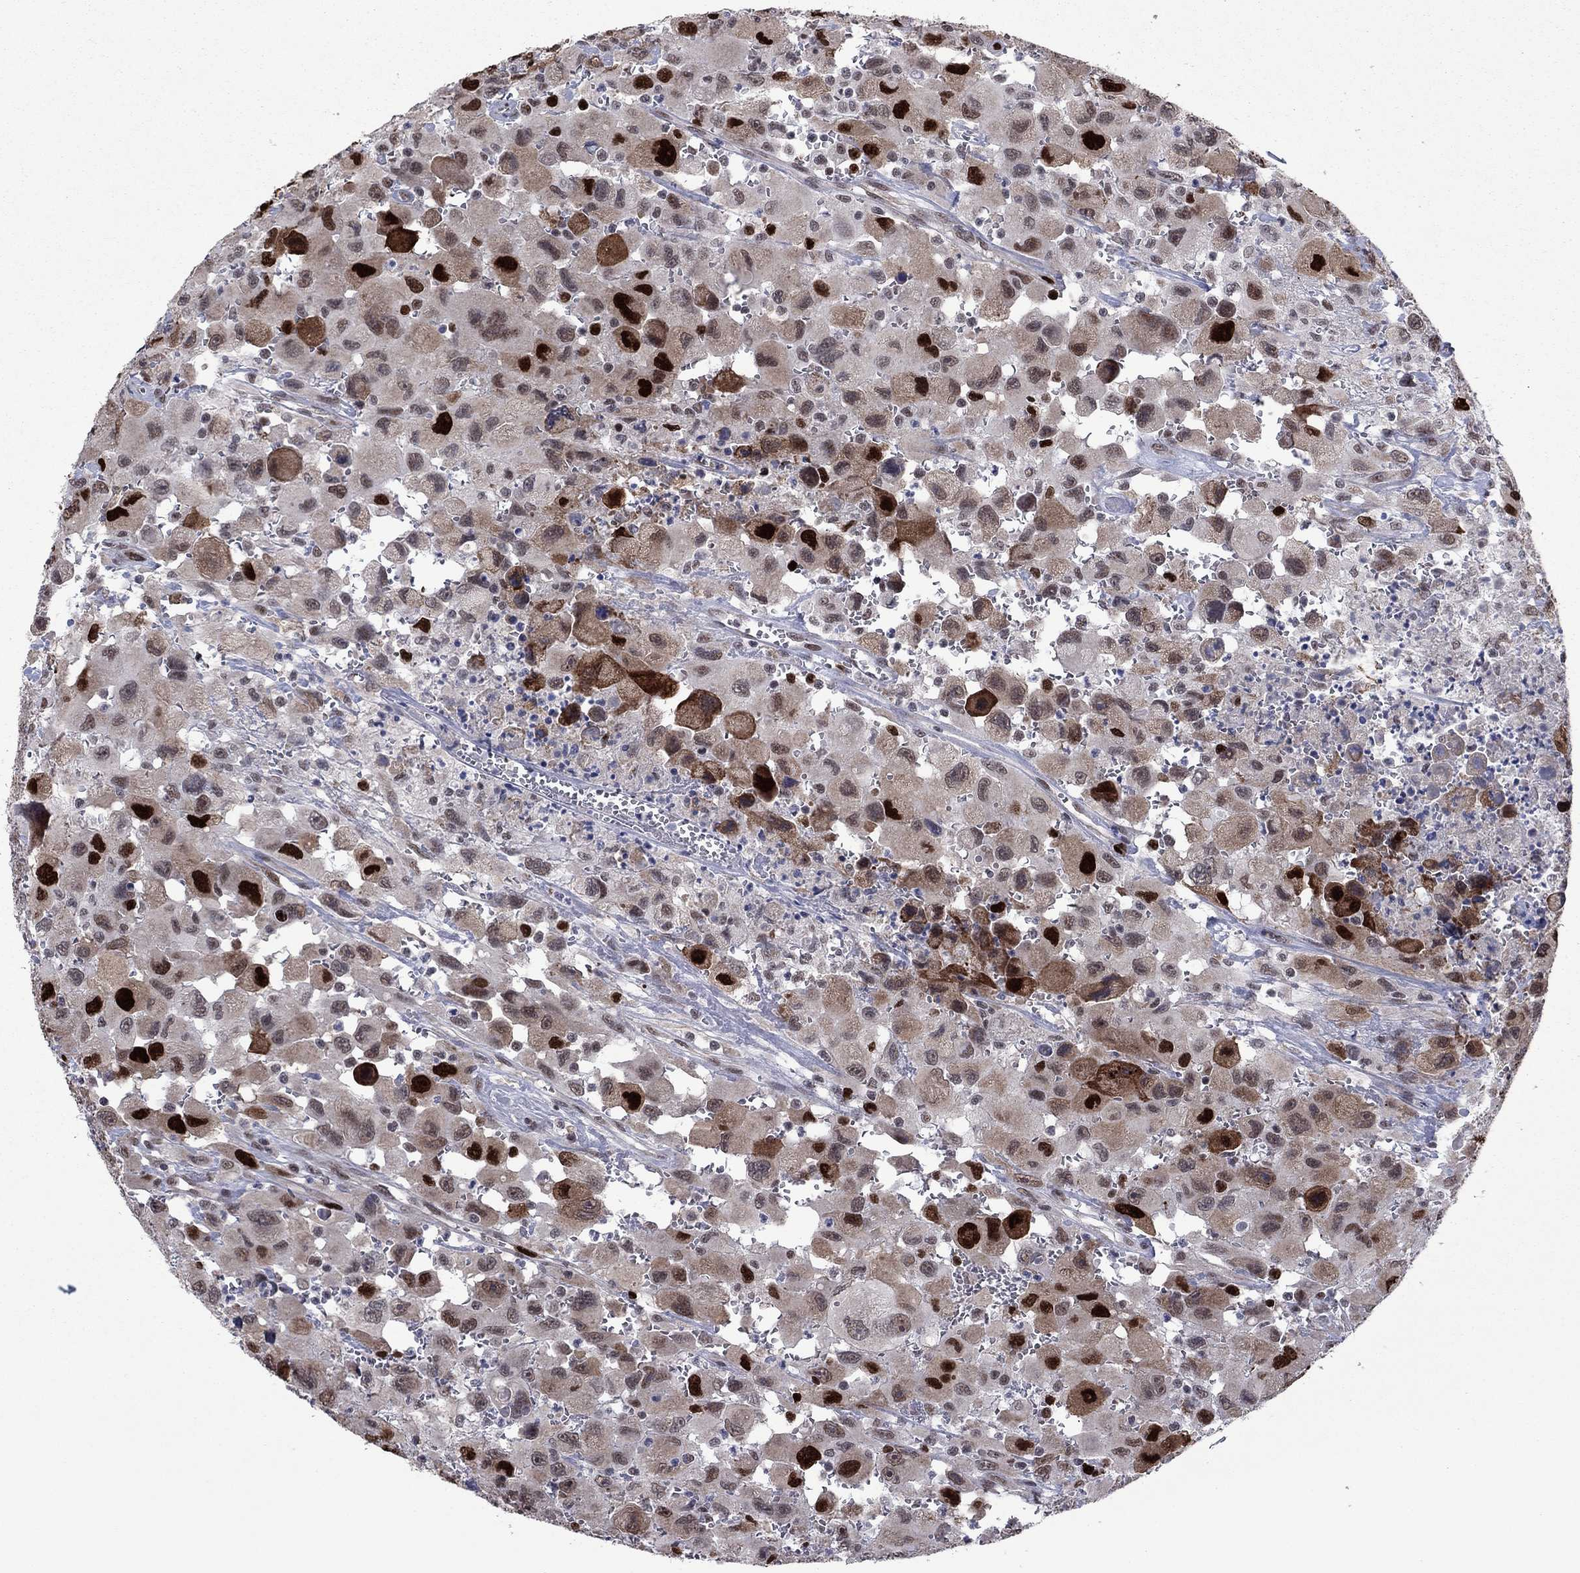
{"staining": {"intensity": "strong", "quantity": "25%-75%", "location": "nuclear"}, "tissue": "head and neck cancer", "cell_type": "Tumor cells", "image_type": "cancer", "snomed": [{"axis": "morphology", "description": "Squamous cell carcinoma, NOS"}, {"axis": "morphology", "description": "Squamous cell carcinoma, metastatic, NOS"}, {"axis": "topography", "description": "Oral tissue"}, {"axis": "topography", "description": "Head-Neck"}], "caption": "Immunohistochemical staining of squamous cell carcinoma (head and neck) demonstrates high levels of strong nuclear positivity in approximately 25%-75% of tumor cells.", "gene": "CDCA5", "patient": {"sex": "female", "age": 85}}